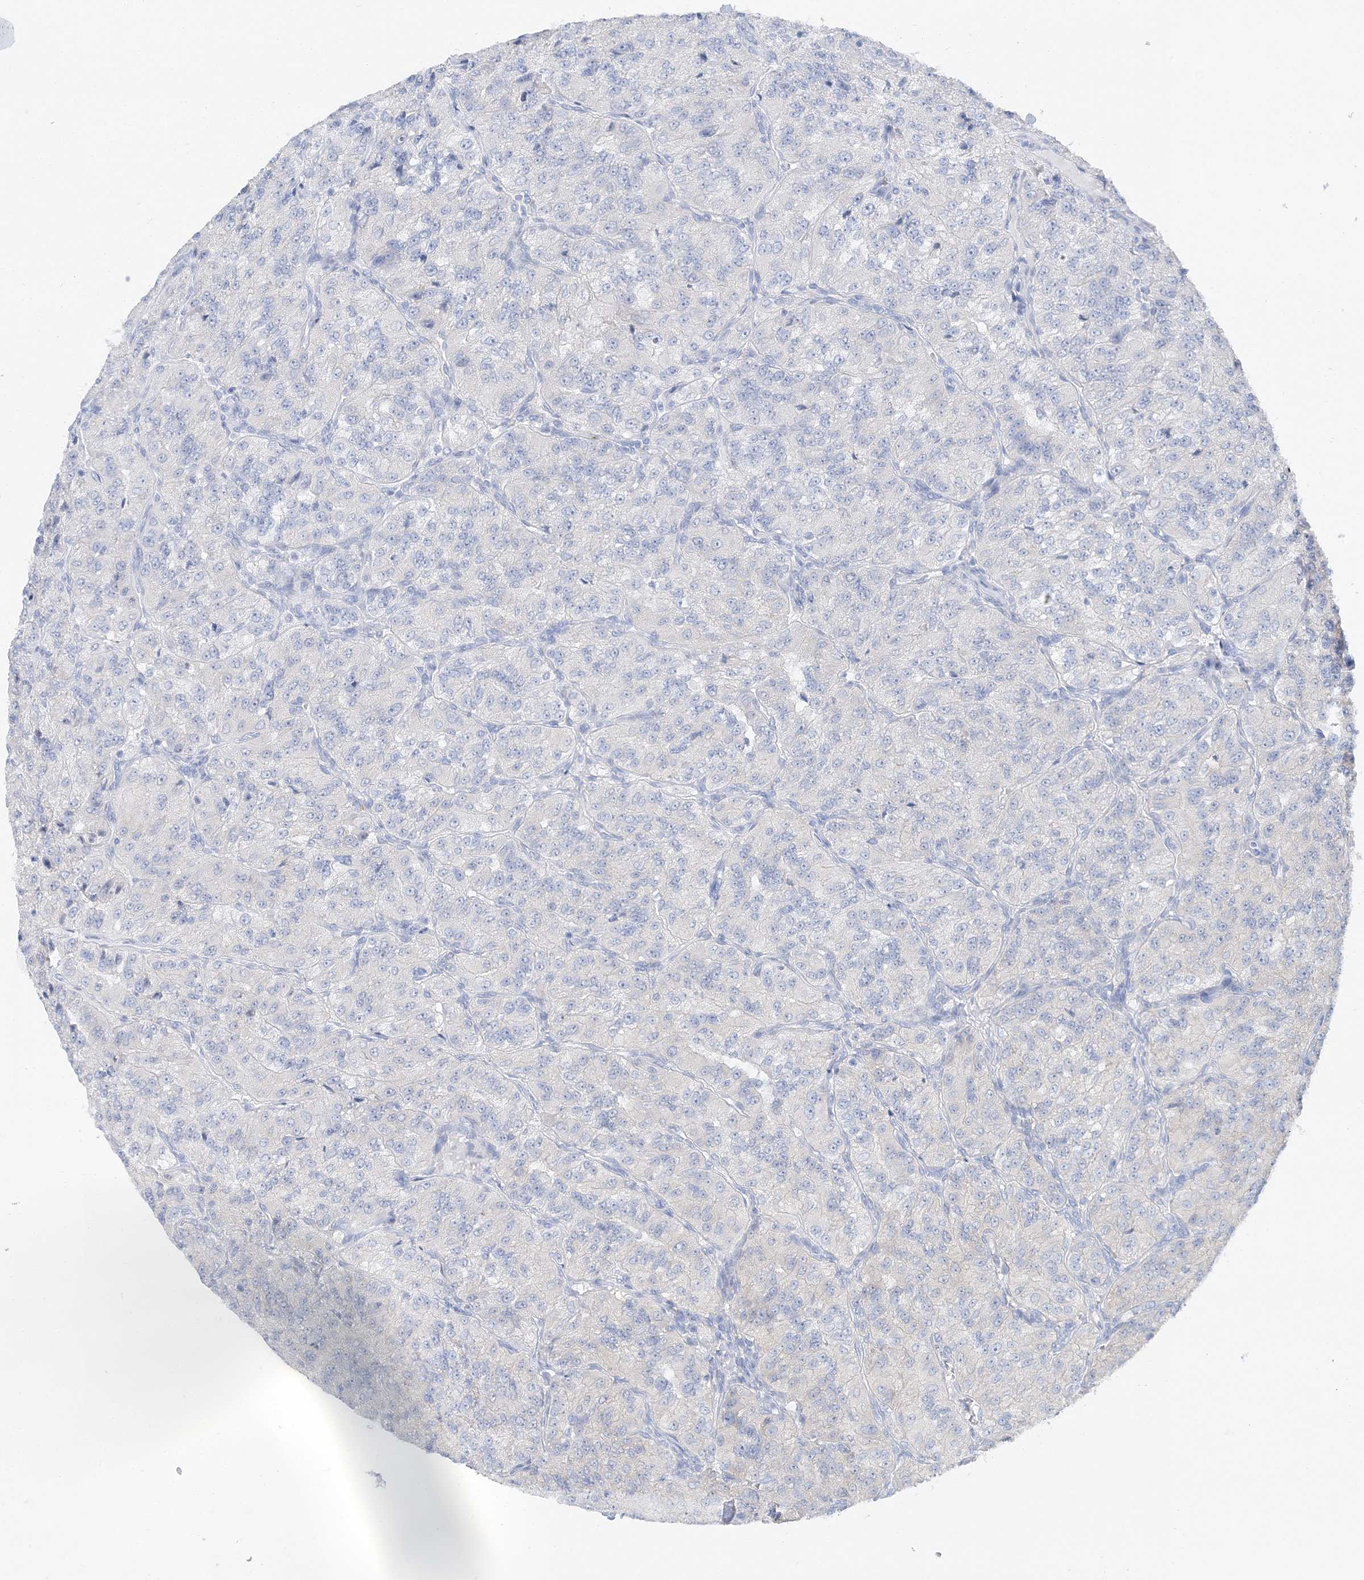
{"staining": {"intensity": "negative", "quantity": "none", "location": "none"}, "tissue": "renal cancer", "cell_type": "Tumor cells", "image_type": "cancer", "snomed": [{"axis": "morphology", "description": "Adenocarcinoma, NOS"}, {"axis": "topography", "description": "Kidney"}], "caption": "Tumor cells show no significant protein positivity in renal cancer. (DAB IHC with hematoxylin counter stain).", "gene": "HMGCS1", "patient": {"sex": "female", "age": 63}}